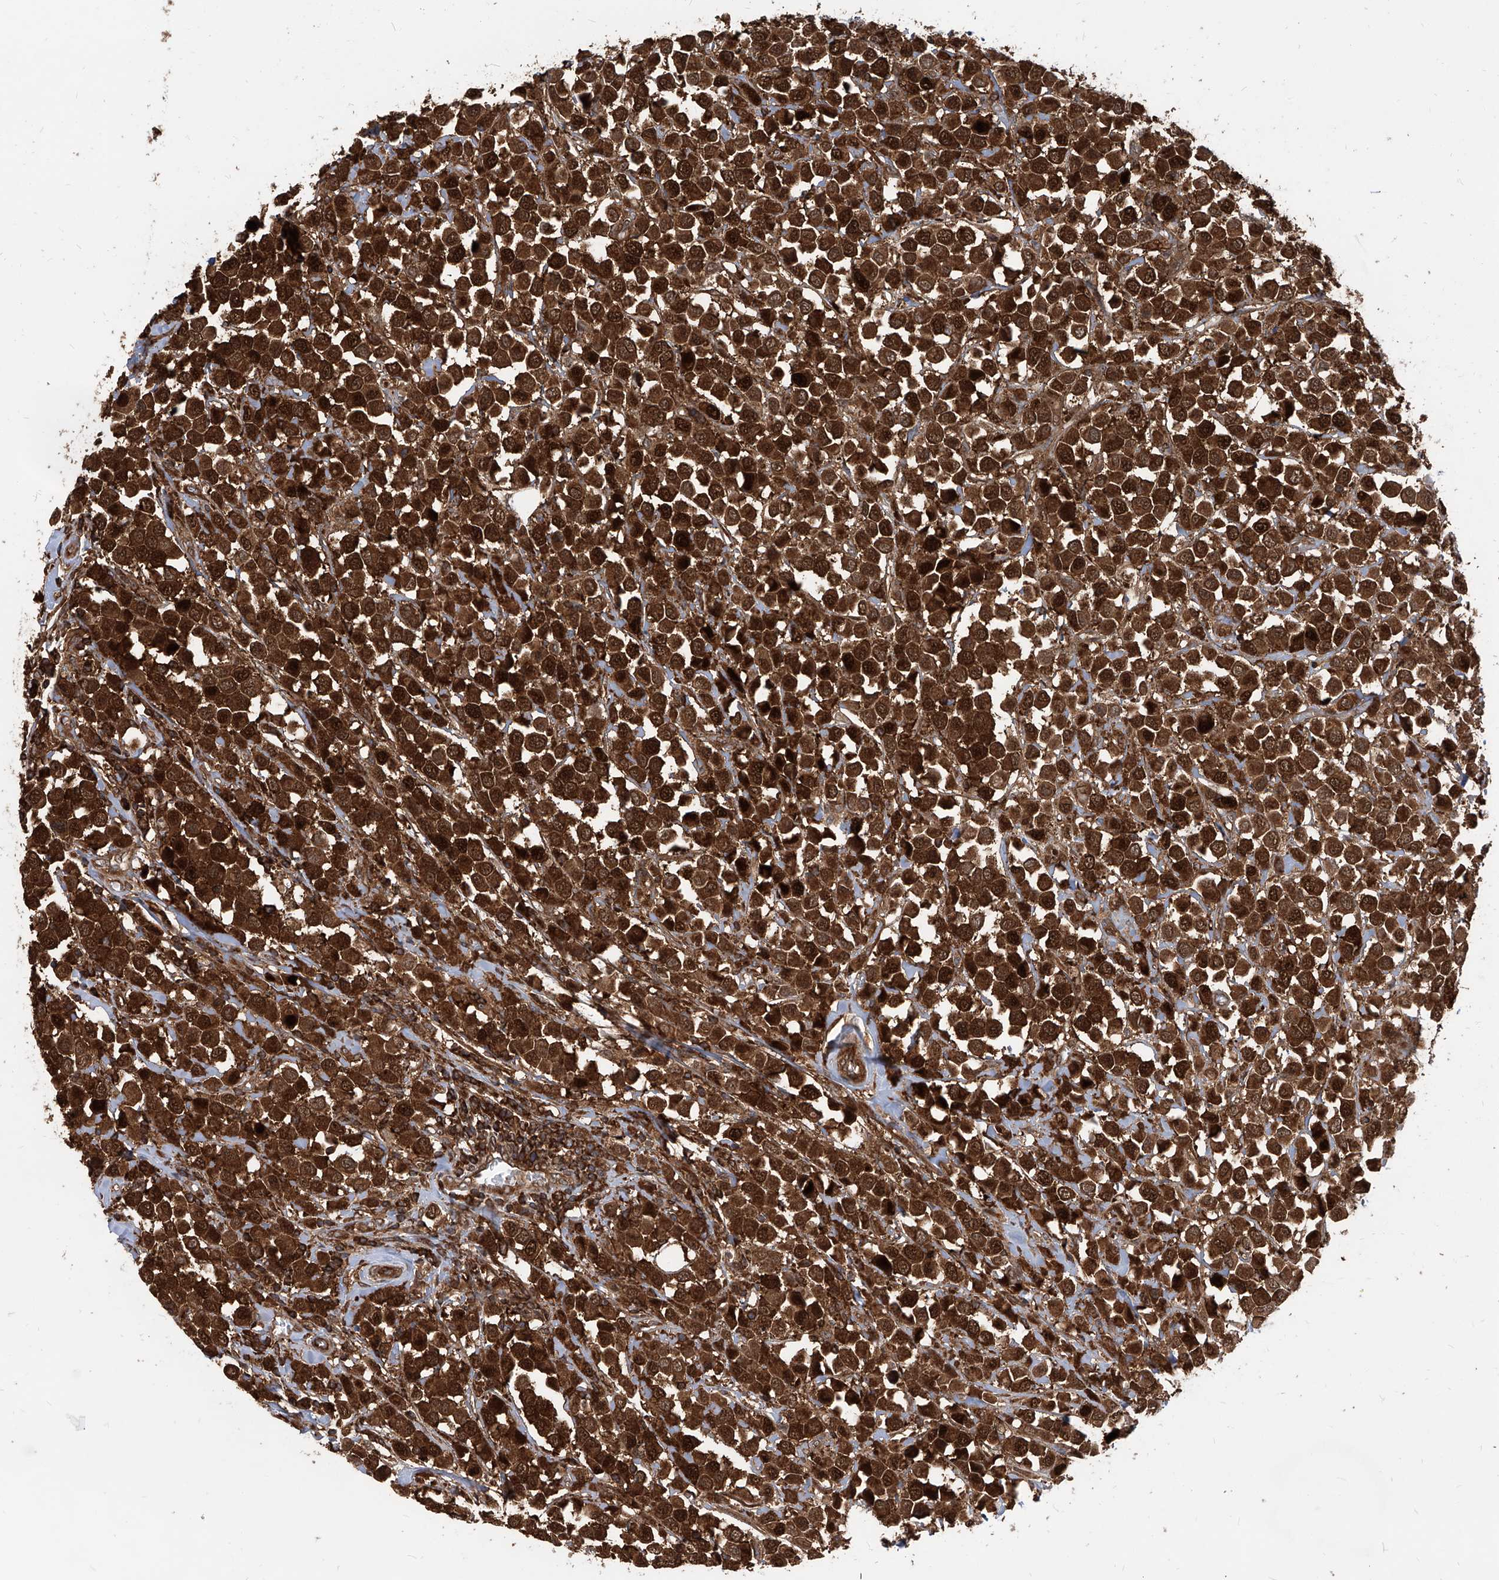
{"staining": {"intensity": "strong", "quantity": ">75%", "location": "cytoplasmic/membranous"}, "tissue": "breast cancer", "cell_type": "Tumor cells", "image_type": "cancer", "snomed": [{"axis": "morphology", "description": "Duct carcinoma"}, {"axis": "topography", "description": "Breast"}], "caption": "A histopathology image showing strong cytoplasmic/membranous staining in about >75% of tumor cells in invasive ductal carcinoma (breast), as visualized by brown immunohistochemical staining.", "gene": "MAGED2", "patient": {"sex": "female", "age": 61}}